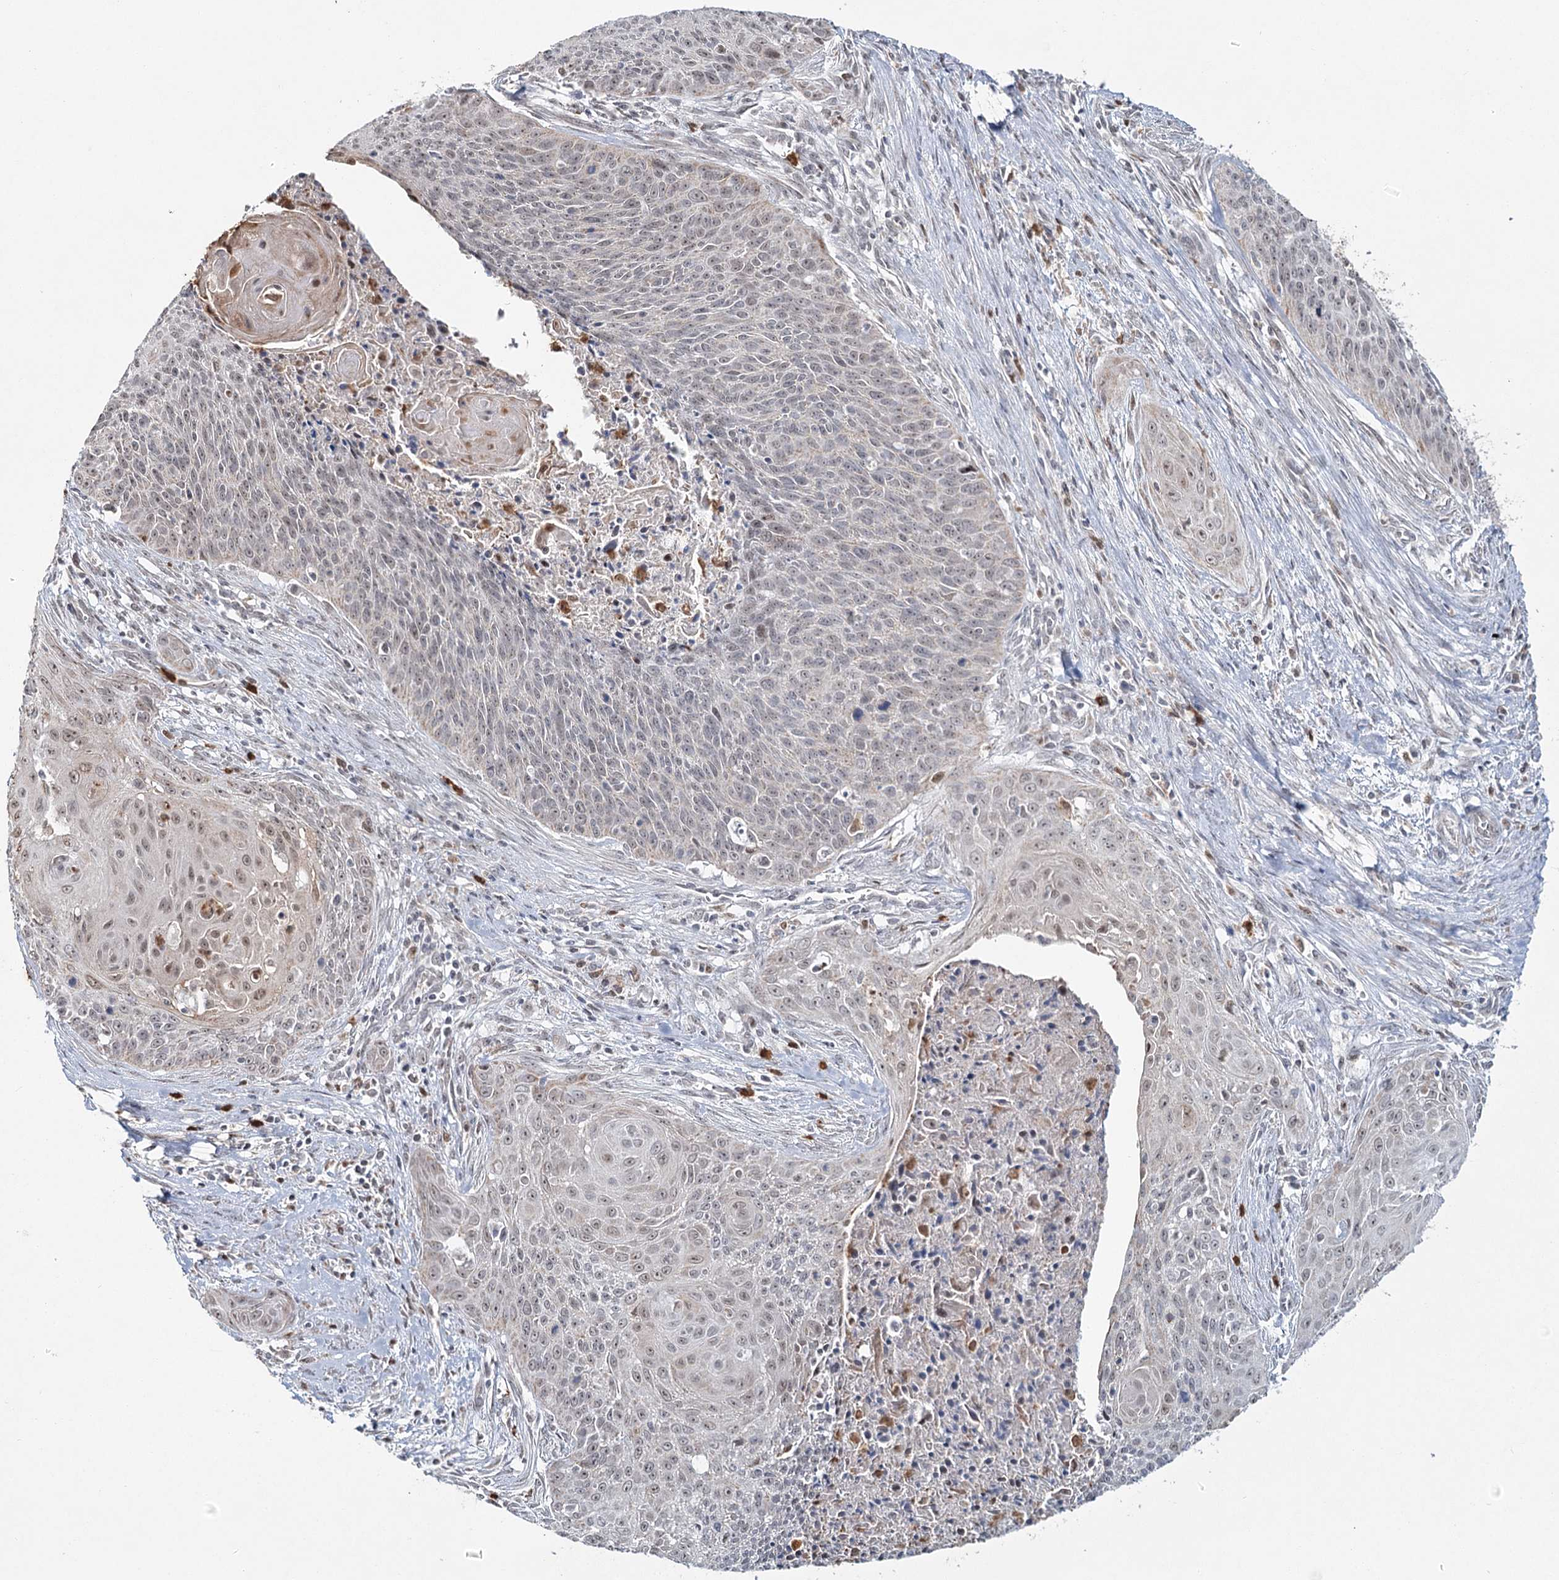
{"staining": {"intensity": "weak", "quantity": "<25%", "location": "nuclear"}, "tissue": "cervical cancer", "cell_type": "Tumor cells", "image_type": "cancer", "snomed": [{"axis": "morphology", "description": "Squamous cell carcinoma, NOS"}, {"axis": "topography", "description": "Cervix"}], "caption": "A high-resolution histopathology image shows immunohistochemistry (IHC) staining of cervical squamous cell carcinoma, which demonstrates no significant positivity in tumor cells.", "gene": "ATAD1", "patient": {"sex": "female", "age": 55}}